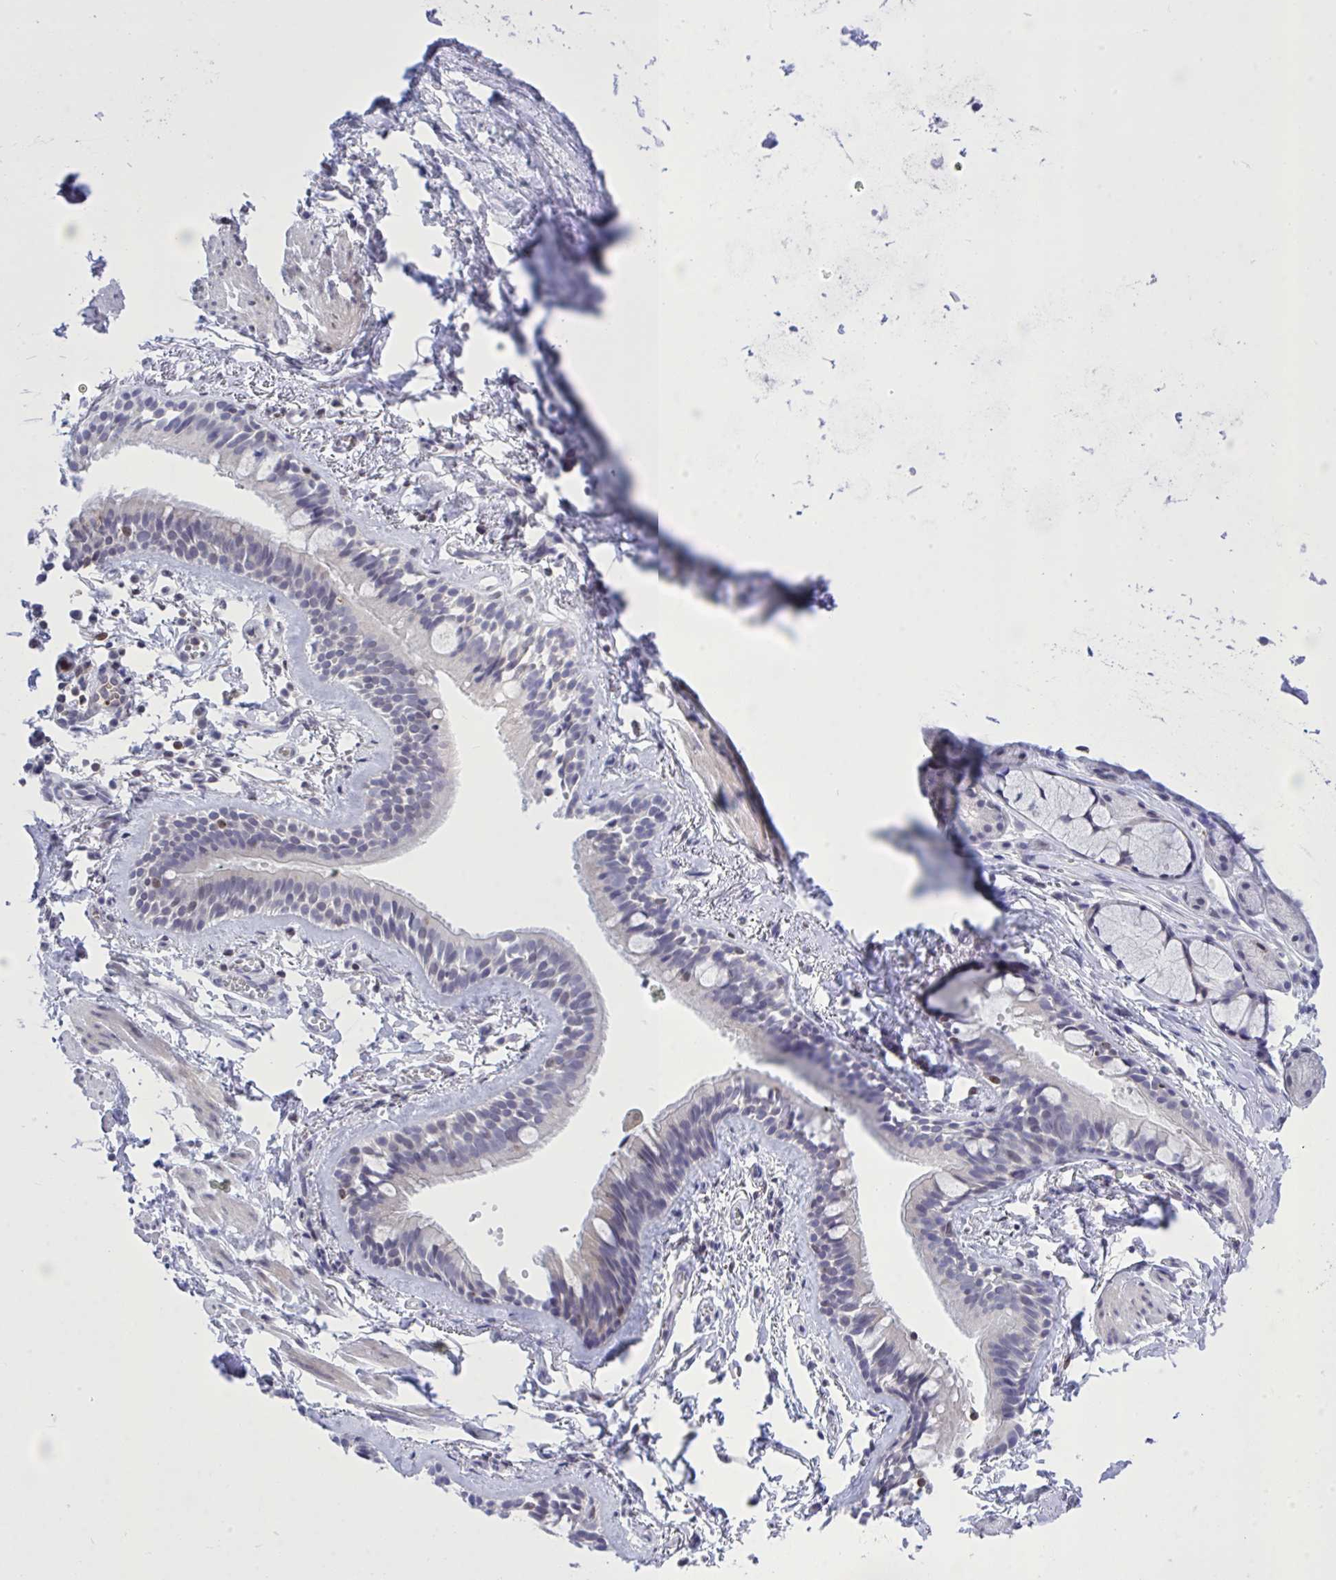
{"staining": {"intensity": "weak", "quantity": "<25%", "location": "cytoplasmic/membranous,nuclear"}, "tissue": "bronchus", "cell_type": "Respiratory epithelial cells", "image_type": "normal", "snomed": [{"axis": "morphology", "description": "Normal tissue, NOS"}, {"axis": "topography", "description": "Cartilage tissue"}, {"axis": "topography", "description": "Bronchus"}, {"axis": "topography", "description": "Peripheral nerve tissue"}], "caption": "A histopathology image of bronchus stained for a protein exhibits no brown staining in respiratory epithelial cells. (DAB (3,3'-diaminobenzidine) immunohistochemistry, high magnification).", "gene": "CXCL8", "patient": {"sex": "female", "age": 59}}